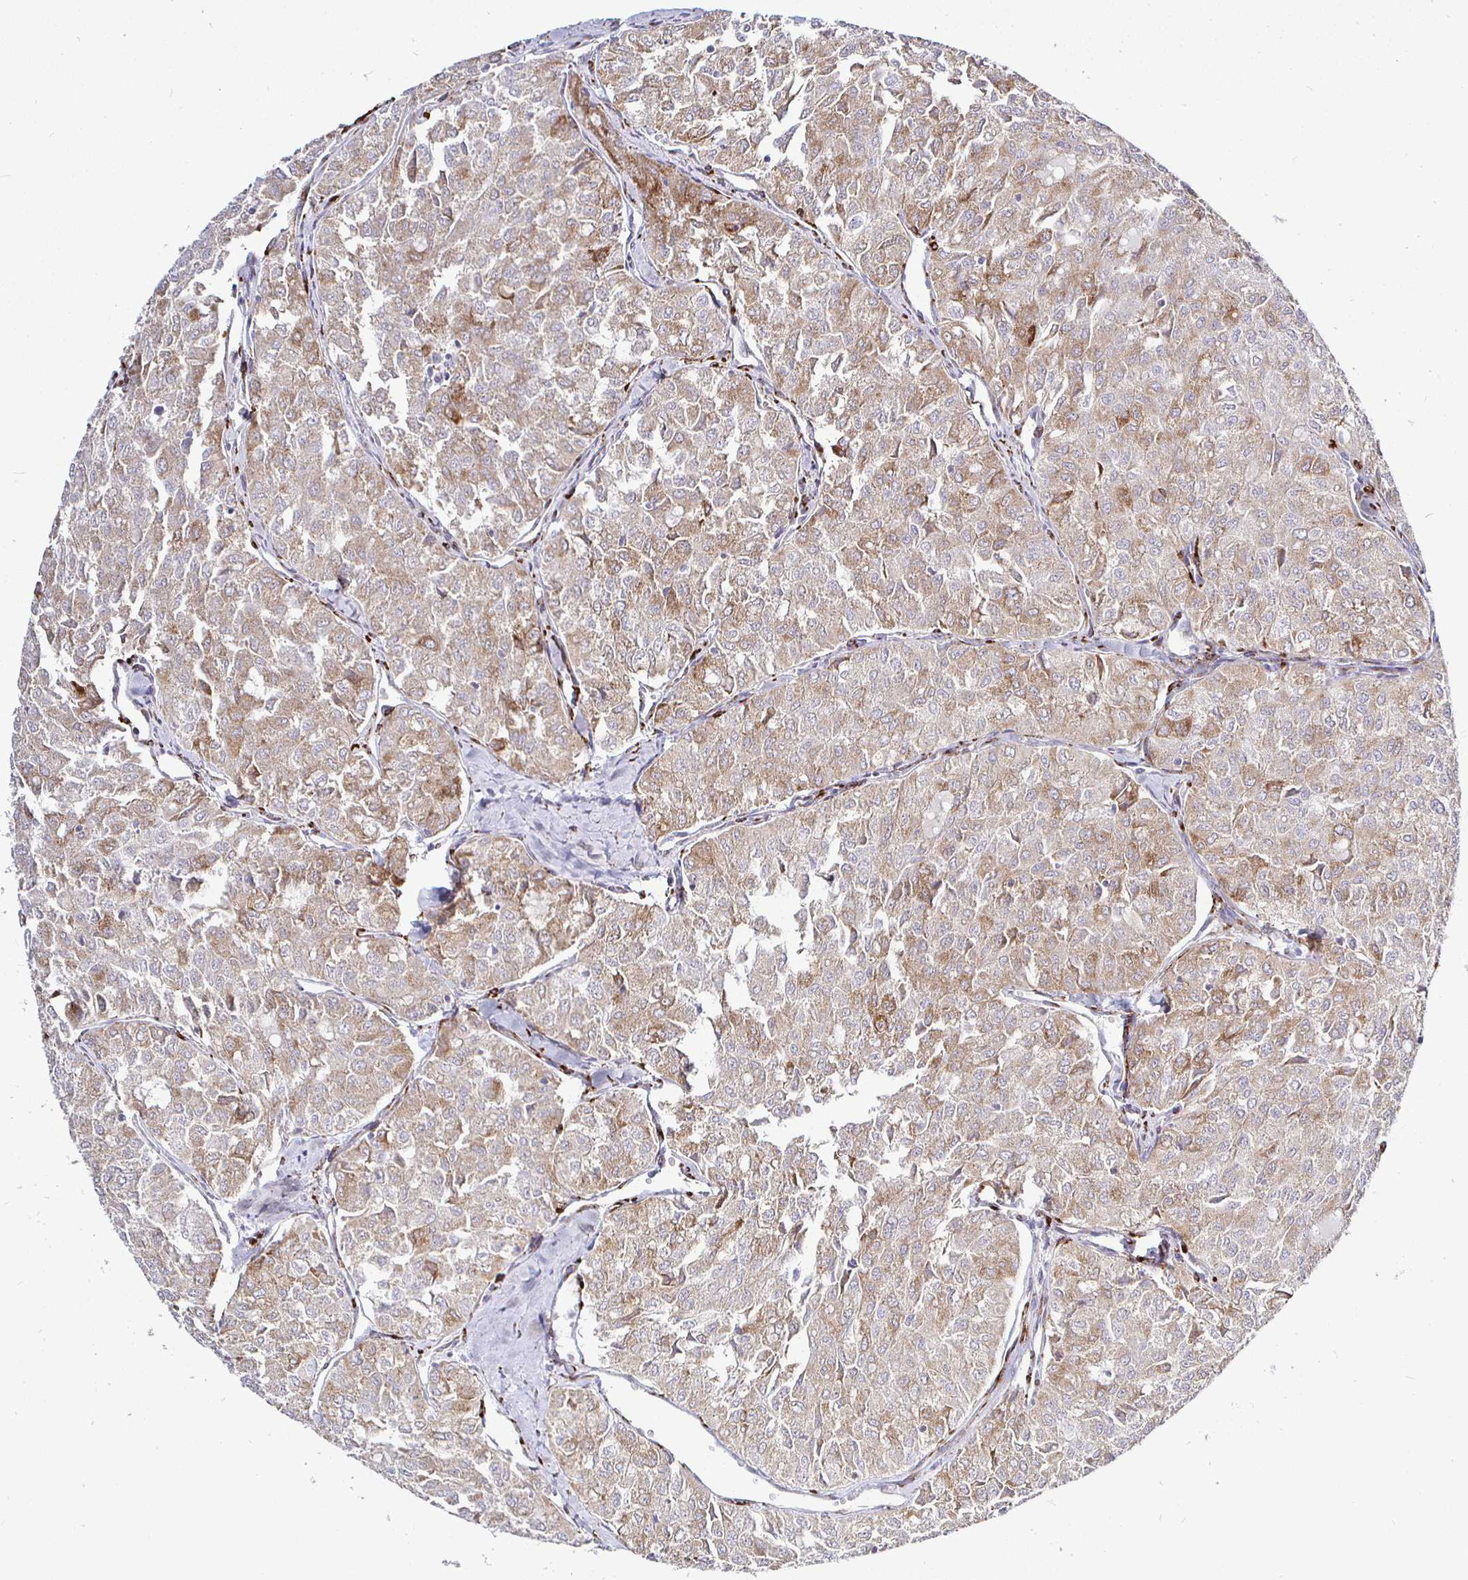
{"staining": {"intensity": "moderate", "quantity": ">75%", "location": "cytoplasmic/membranous"}, "tissue": "thyroid cancer", "cell_type": "Tumor cells", "image_type": "cancer", "snomed": [{"axis": "morphology", "description": "Follicular adenoma carcinoma, NOS"}, {"axis": "topography", "description": "Thyroid gland"}], "caption": "Tumor cells show medium levels of moderate cytoplasmic/membranous positivity in about >75% of cells in thyroid follicular adenoma carcinoma.", "gene": "P4HA2", "patient": {"sex": "male", "age": 75}}